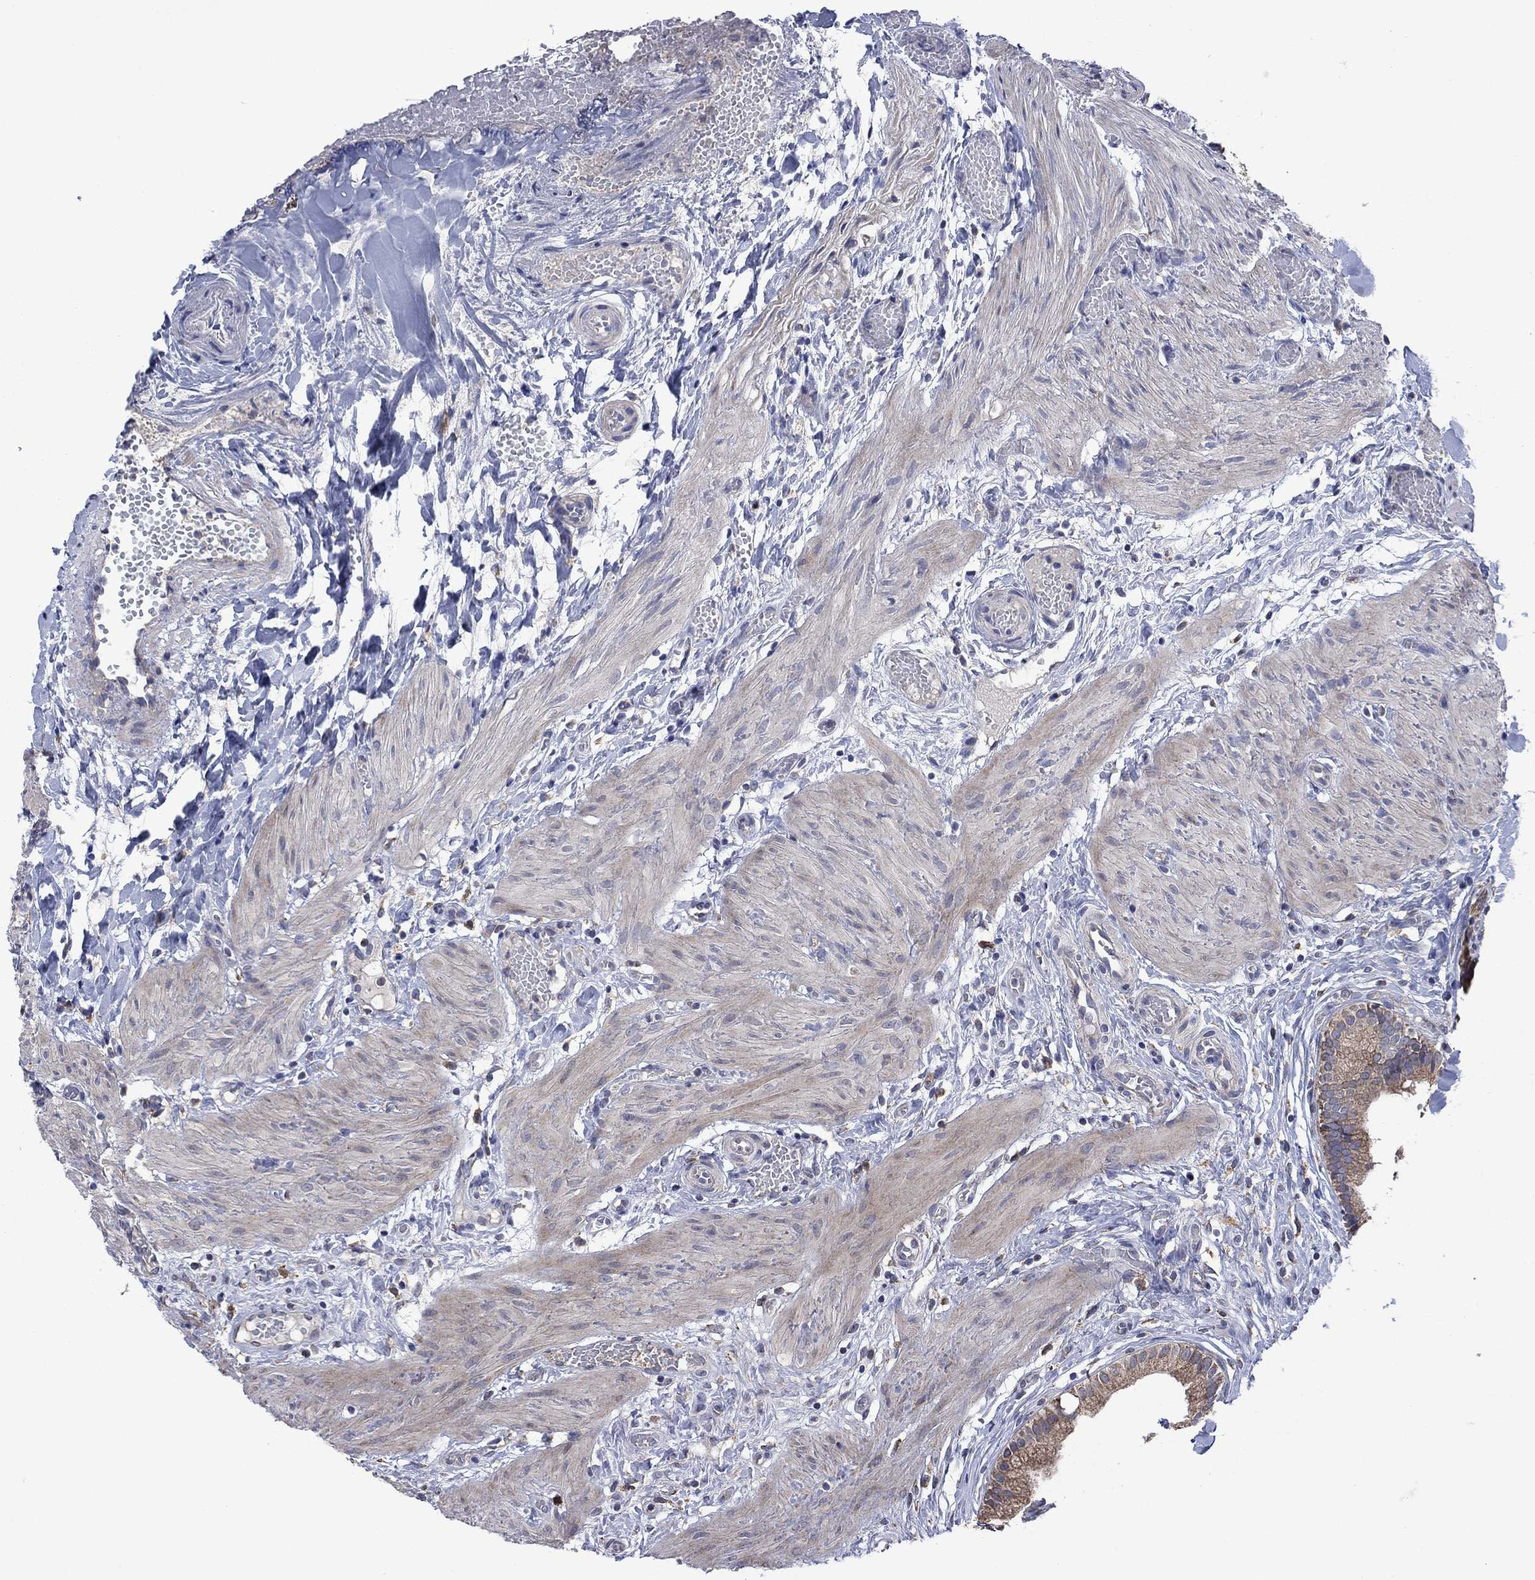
{"staining": {"intensity": "strong", "quantity": ">75%", "location": "cytoplasmic/membranous"}, "tissue": "gallbladder", "cell_type": "Glandular cells", "image_type": "normal", "snomed": [{"axis": "morphology", "description": "Normal tissue, NOS"}, {"axis": "topography", "description": "Gallbladder"}], "caption": "Glandular cells exhibit high levels of strong cytoplasmic/membranous expression in approximately >75% of cells in unremarkable gallbladder.", "gene": "FURIN", "patient": {"sex": "female", "age": 24}}